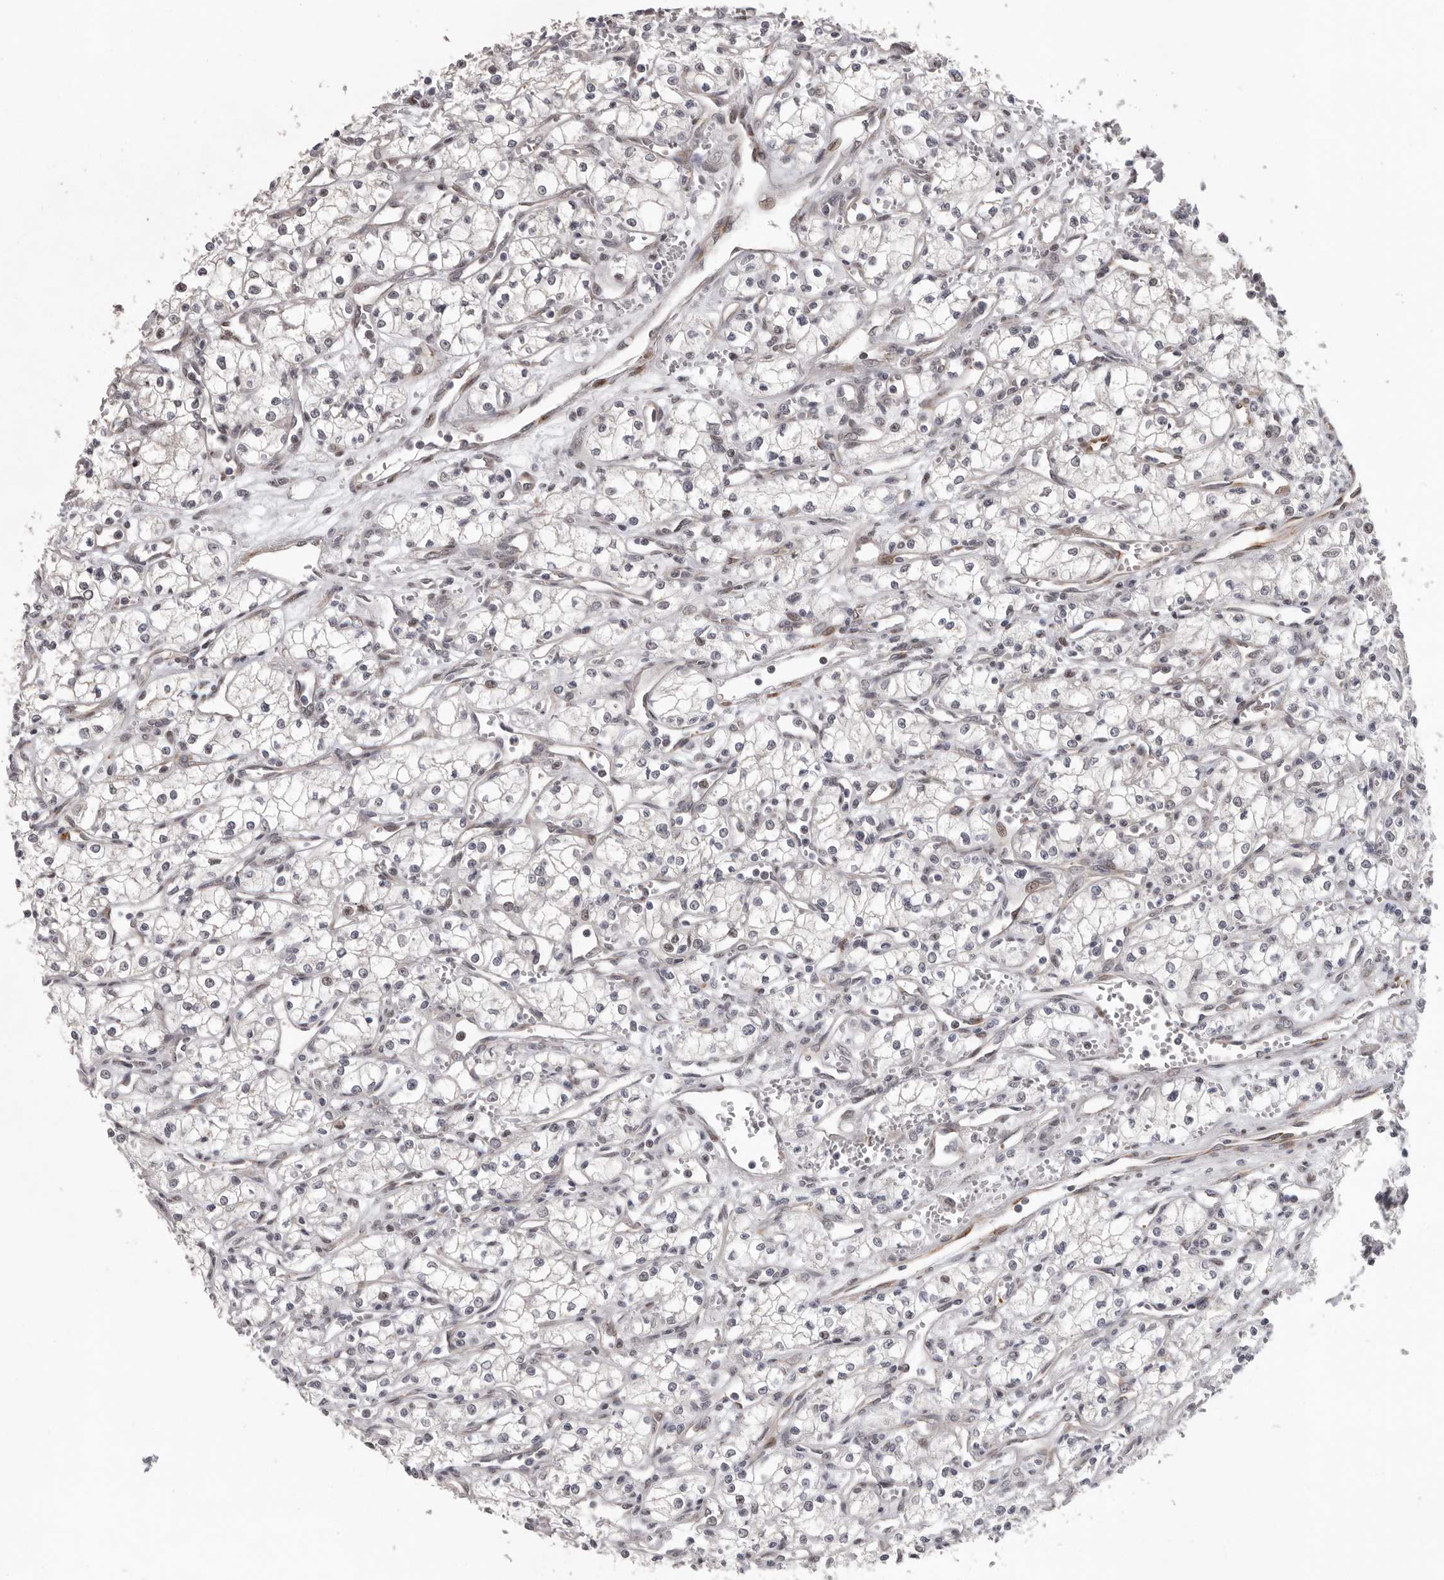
{"staining": {"intensity": "negative", "quantity": "none", "location": "none"}, "tissue": "renal cancer", "cell_type": "Tumor cells", "image_type": "cancer", "snomed": [{"axis": "morphology", "description": "Adenocarcinoma, NOS"}, {"axis": "topography", "description": "Kidney"}], "caption": "Tumor cells are negative for protein expression in human renal cancer.", "gene": "RALGPS2", "patient": {"sex": "male", "age": 59}}